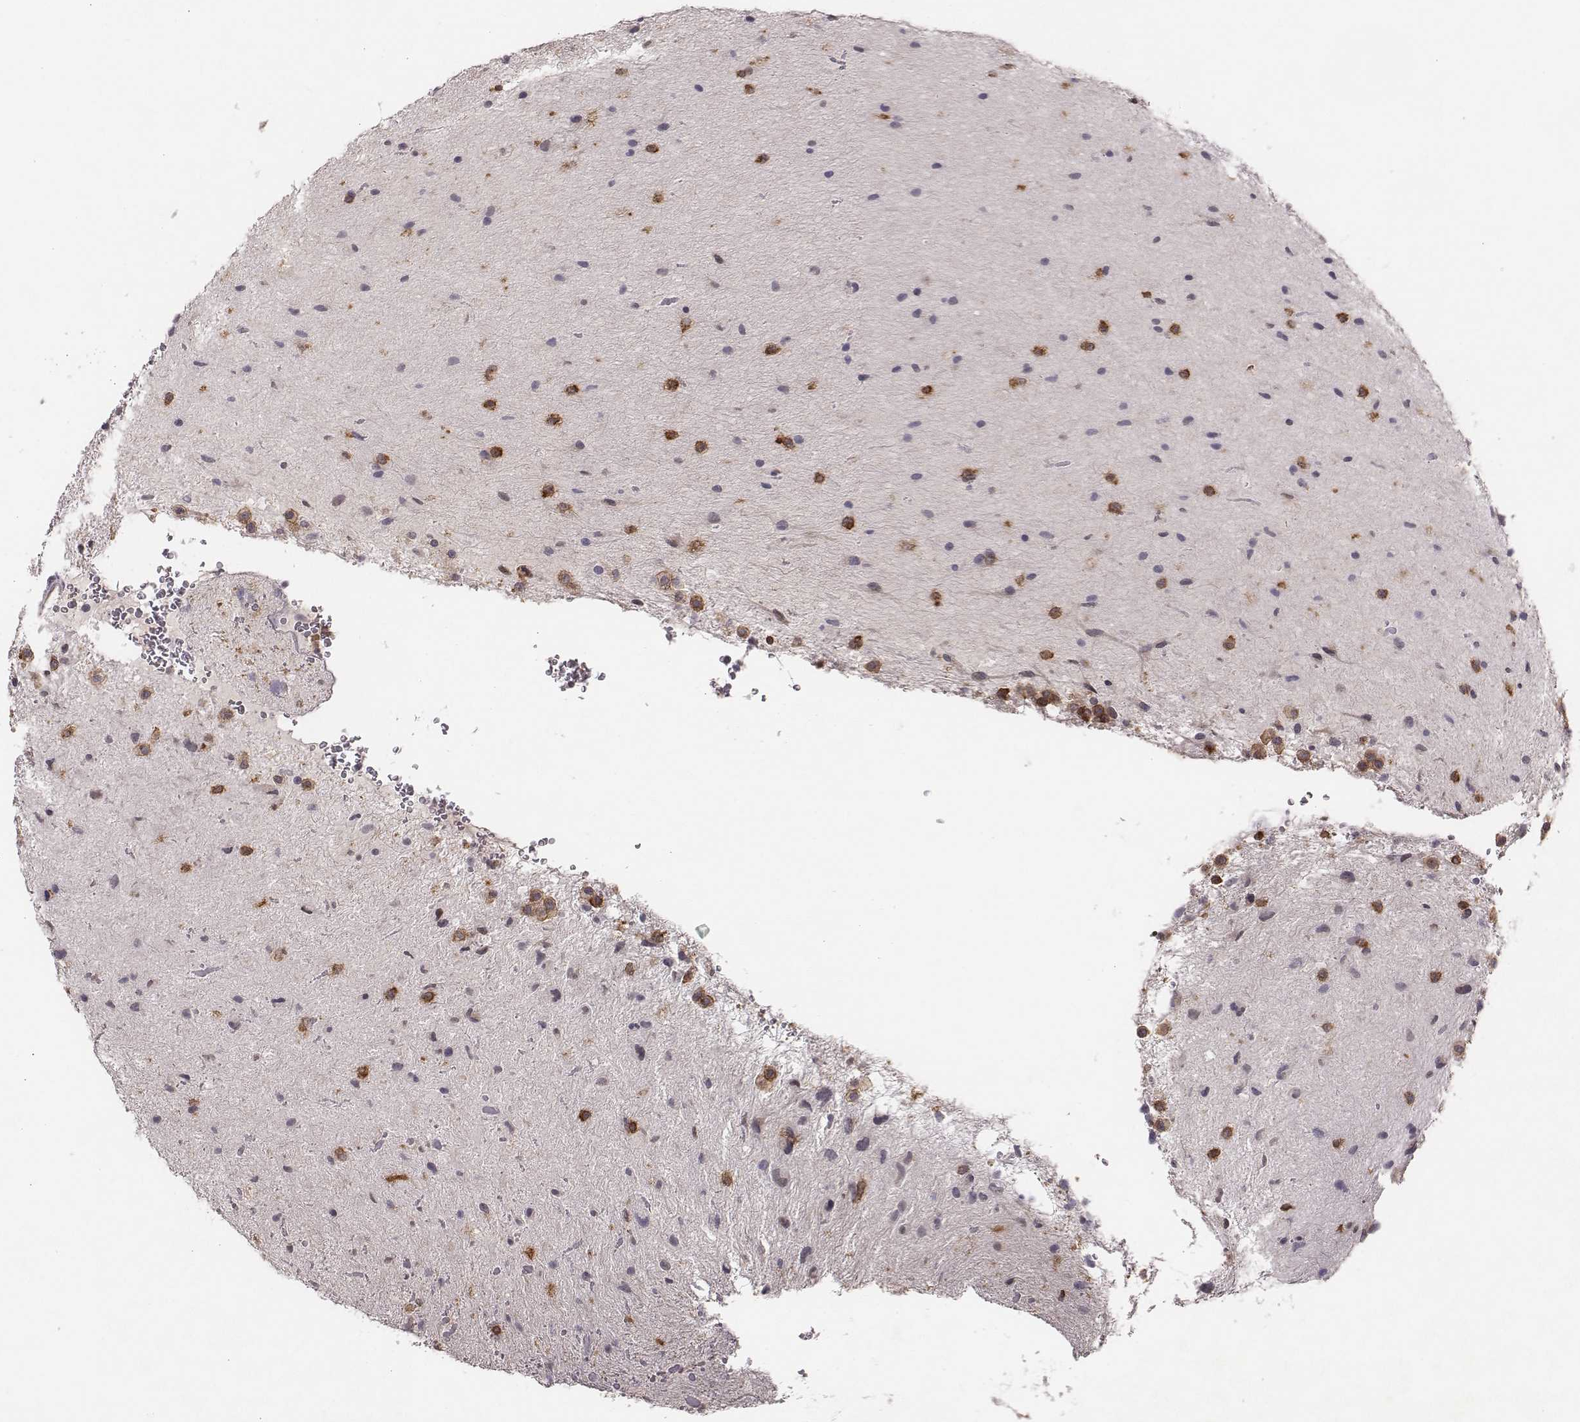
{"staining": {"intensity": "negative", "quantity": "none", "location": "none"}, "tissue": "glioma", "cell_type": "Tumor cells", "image_type": "cancer", "snomed": [{"axis": "morphology", "description": "Glioma, malignant, Low grade"}, {"axis": "topography", "description": "Cerebellum"}], "caption": "There is no significant positivity in tumor cells of glioma.", "gene": "PILRA", "patient": {"sex": "female", "age": 14}}